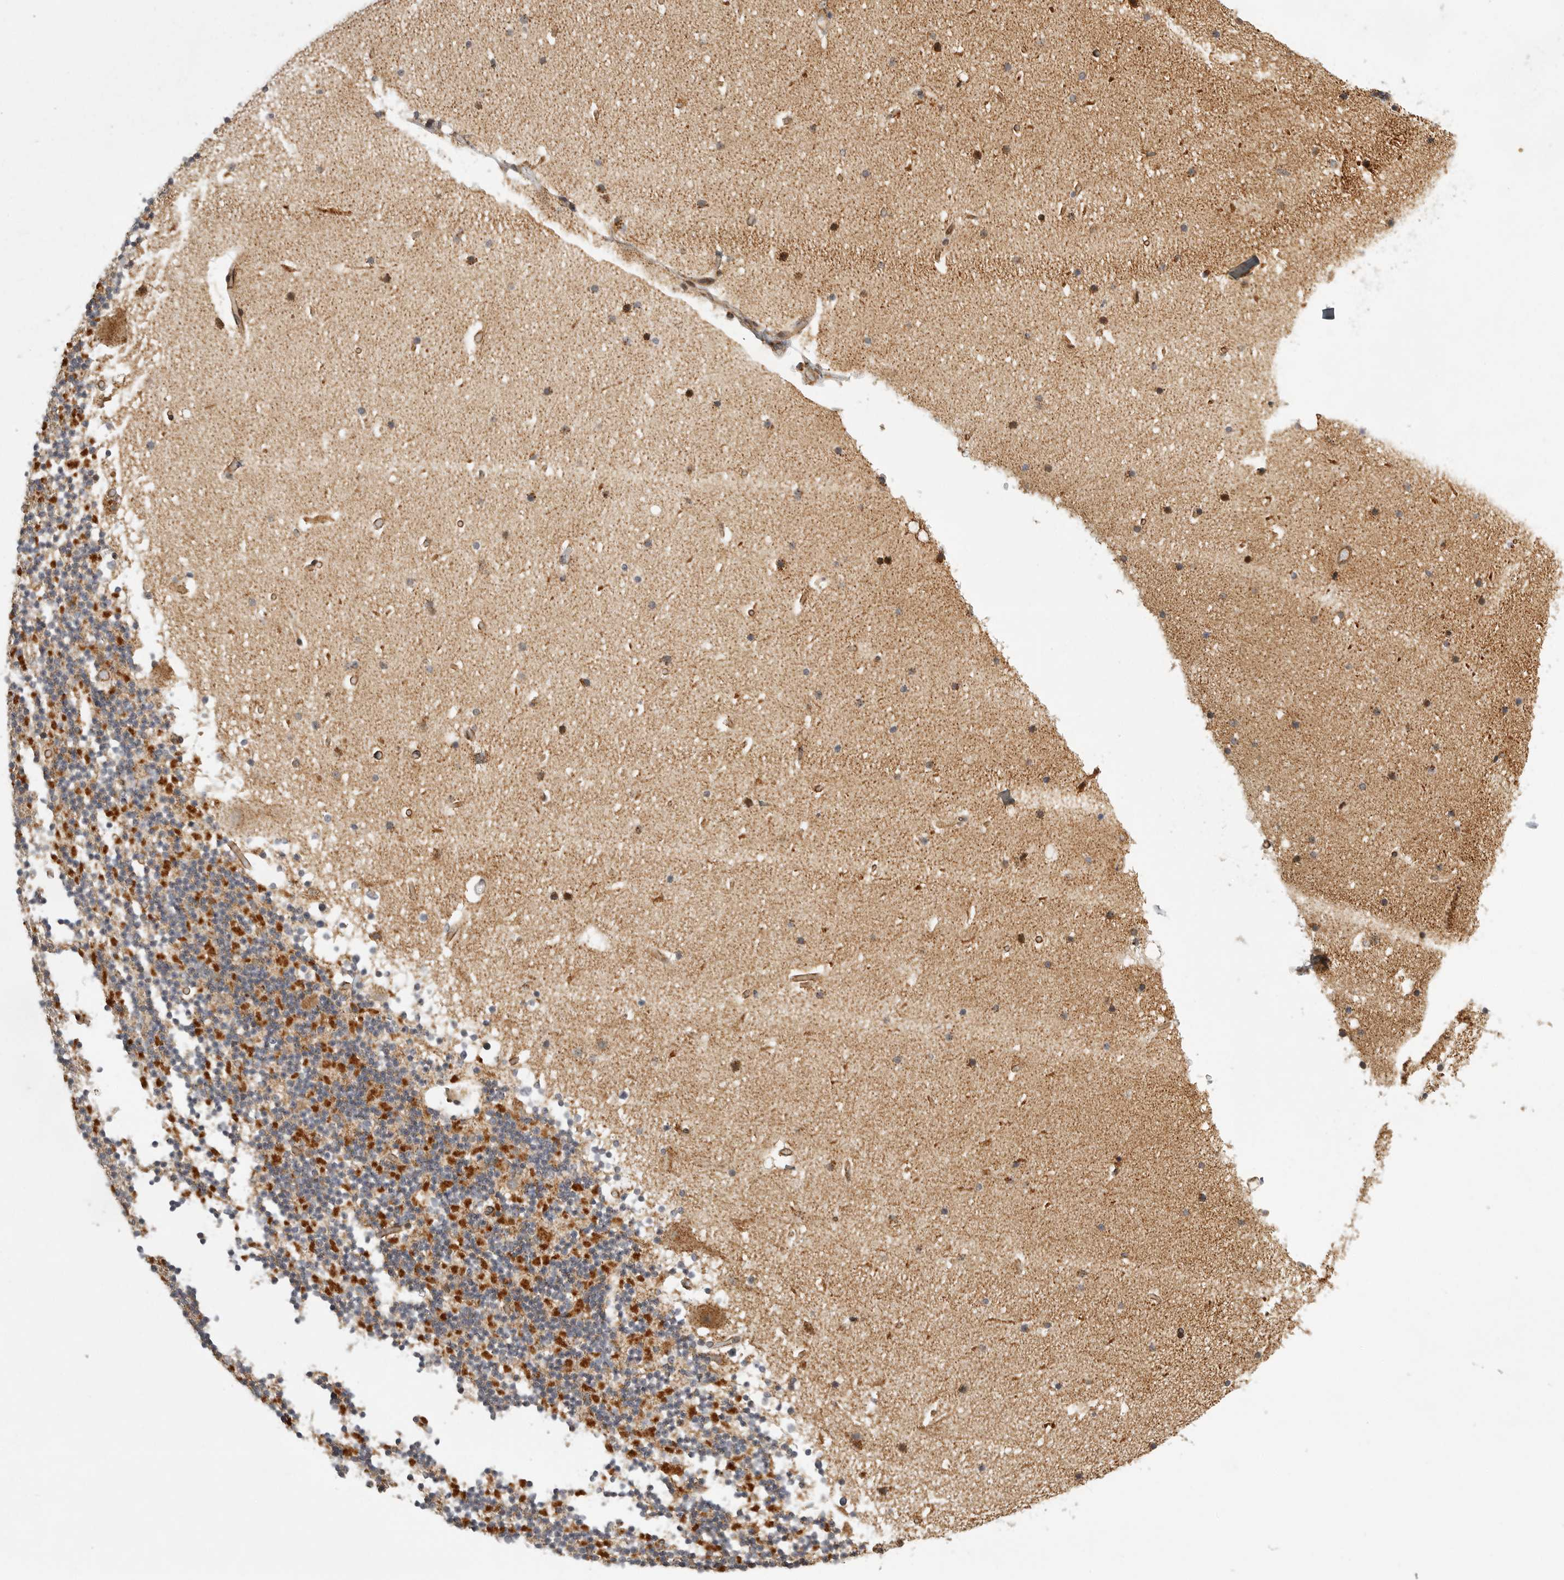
{"staining": {"intensity": "moderate", "quantity": "25%-75%", "location": "cytoplasmic/membranous"}, "tissue": "cerebellum", "cell_type": "Cells in granular layer", "image_type": "normal", "snomed": [{"axis": "morphology", "description": "Normal tissue, NOS"}, {"axis": "topography", "description": "Cerebellum"}], "caption": "High-power microscopy captured an IHC histopathology image of normal cerebellum, revealing moderate cytoplasmic/membranous expression in approximately 25%-75% of cells in granular layer.", "gene": "NARS2", "patient": {"sex": "male", "age": 57}}